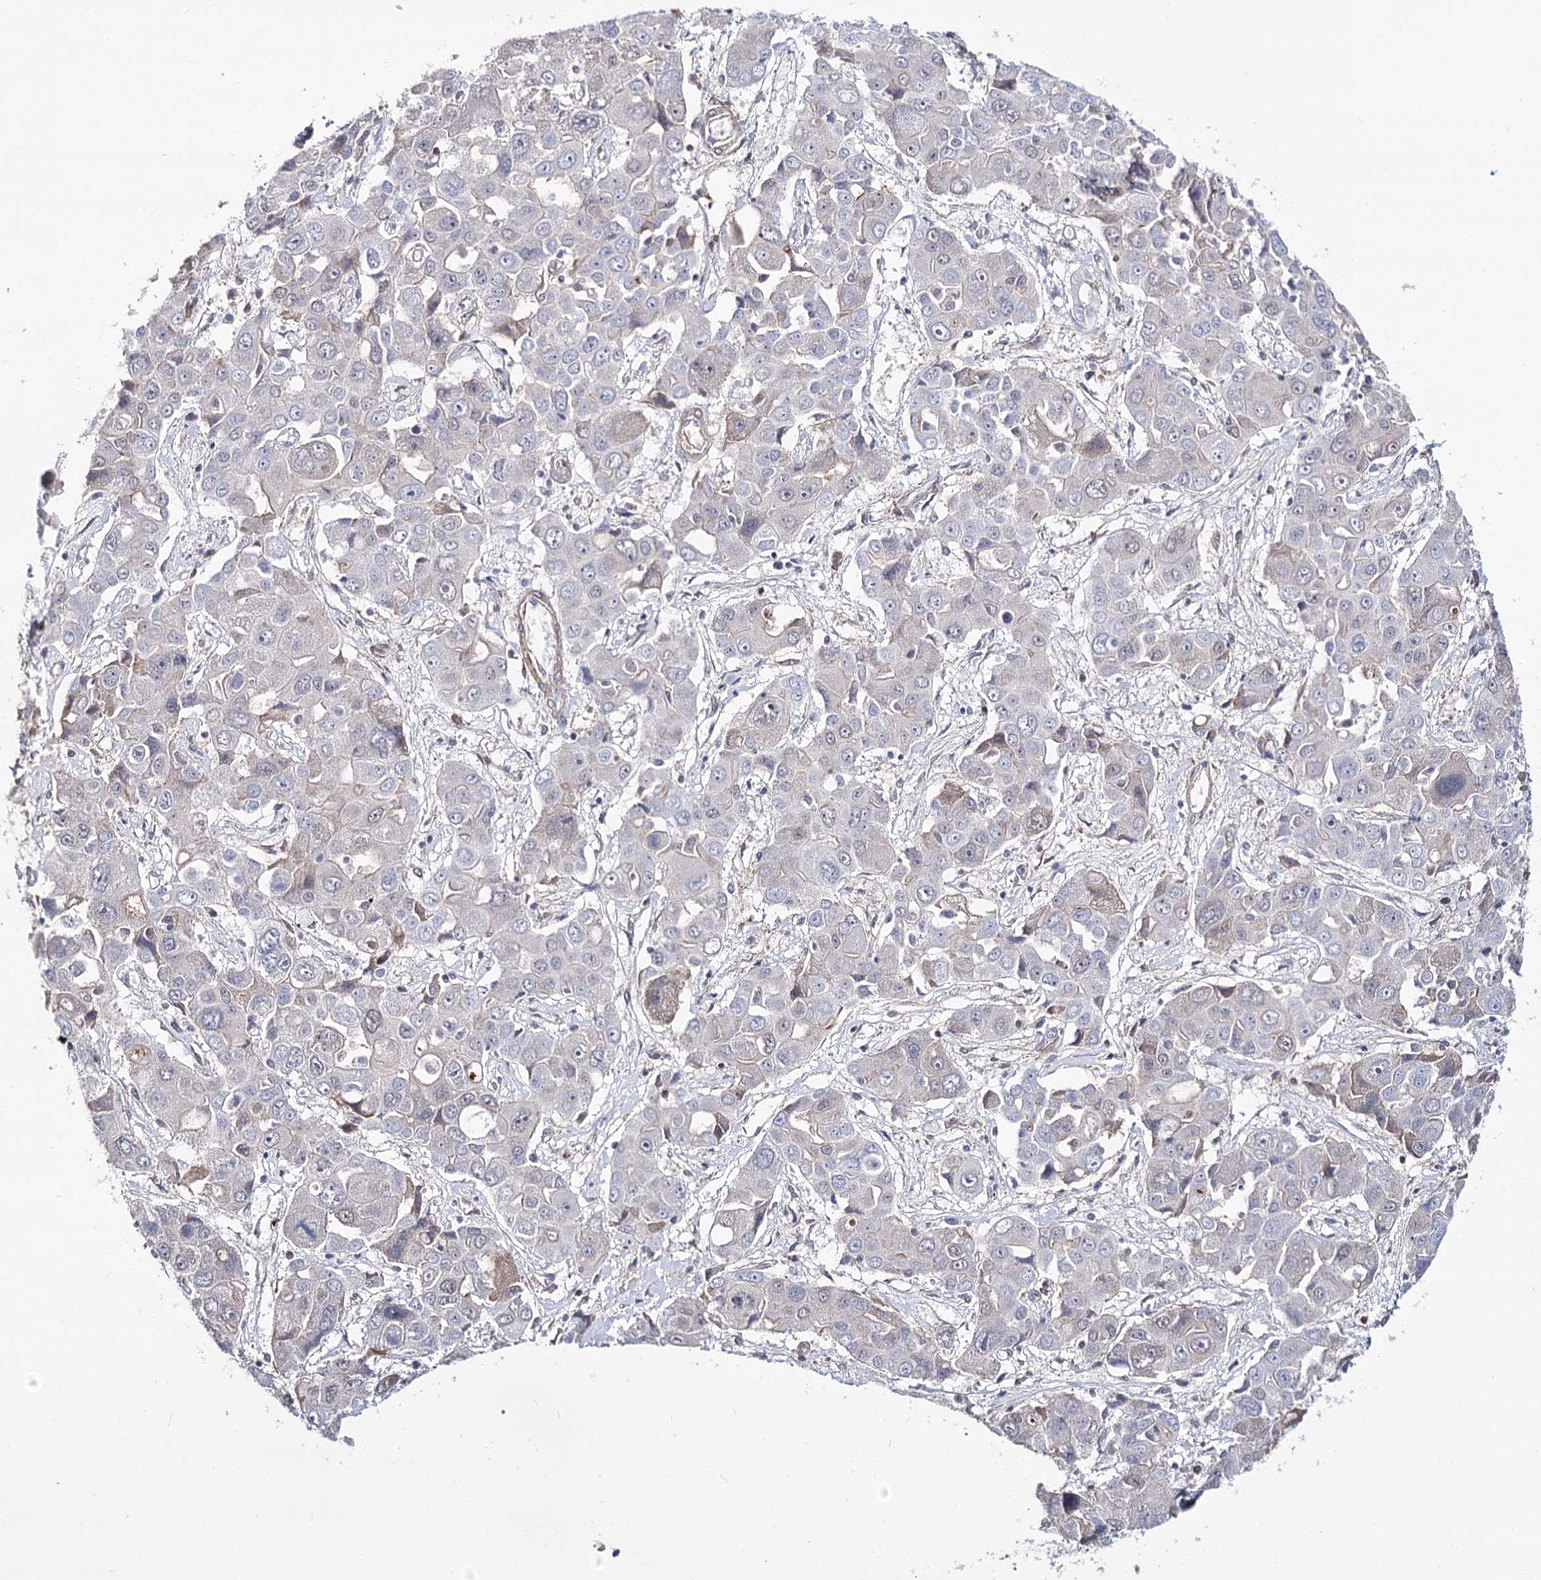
{"staining": {"intensity": "negative", "quantity": "none", "location": "none"}, "tissue": "liver cancer", "cell_type": "Tumor cells", "image_type": "cancer", "snomed": [{"axis": "morphology", "description": "Cholangiocarcinoma"}, {"axis": "topography", "description": "Liver"}], "caption": "A histopathology image of human liver cholangiocarcinoma is negative for staining in tumor cells.", "gene": "TMEM218", "patient": {"sex": "male", "age": 67}}